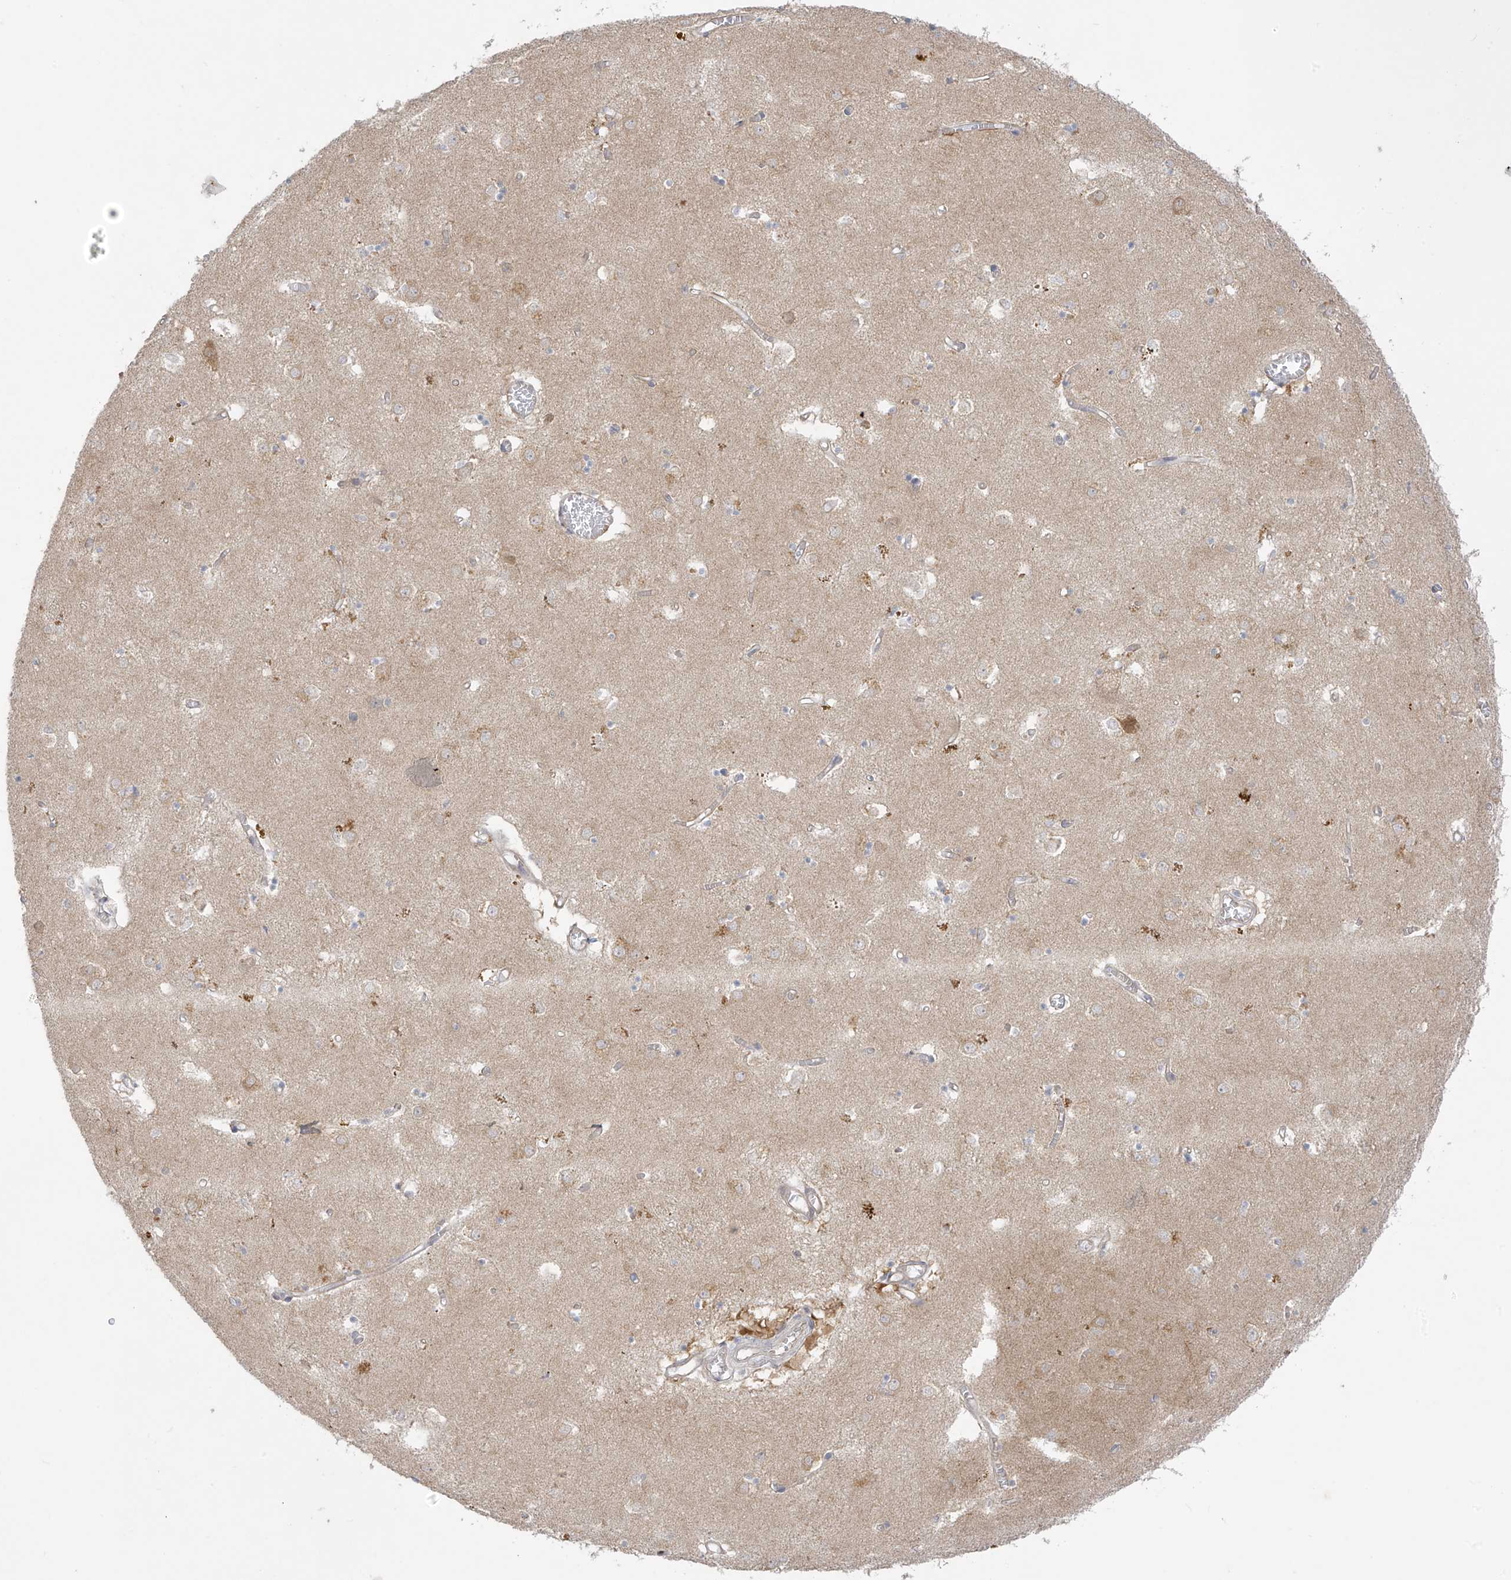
{"staining": {"intensity": "negative", "quantity": "none", "location": "none"}, "tissue": "caudate", "cell_type": "Glial cells", "image_type": "normal", "snomed": [{"axis": "morphology", "description": "Normal tissue, NOS"}, {"axis": "topography", "description": "Lateral ventricle wall"}], "caption": "This is a micrograph of IHC staining of benign caudate, which shows no expression in glial cells. (DAB (3,3'-diaminobenzidine) immunohistochemistry visualized using brightfield microscopy, high magnification).", "gene": "EIPR1", "patient": {"sex": "male", "age": 70}}